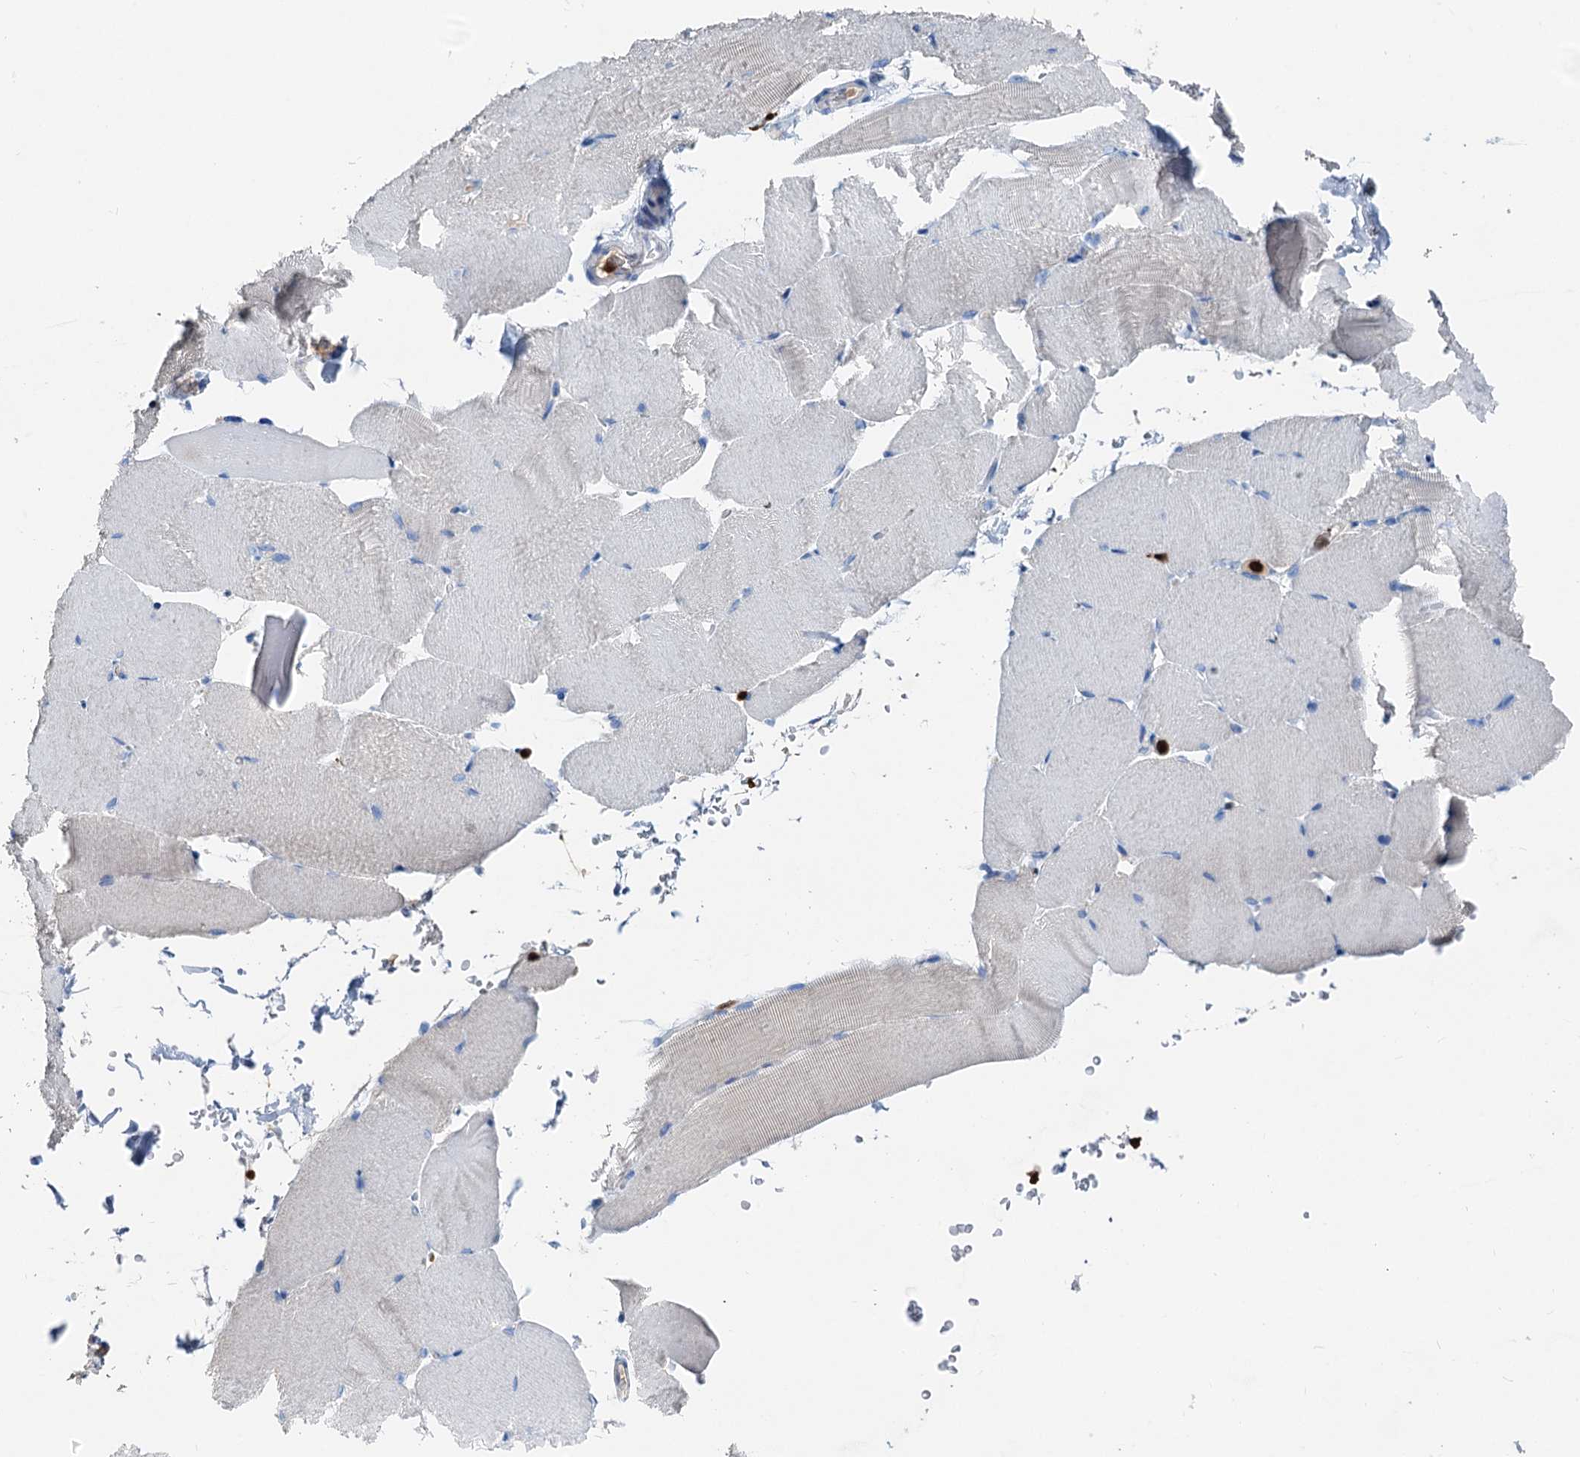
{"staining": {"intensity": "negative", "quantity": "none", "location": "none"}, "tissue": "skeletal muscle", "cell_type": "Myocytes", "image_type": "normal", "snomed": [{"axis": "morphology", "description": "Normal tissue, NOS"}, {"axis": "topography", "description": "Skeletal muscle"}, {"axis": "topography", "description": "Parathyroid gland"}], "caption": "Benign skeletal muscle was stained to show a protein in brown. There is no significant staining in myocytes. (Immunohistochemistry (ihc), brightfield microscopy, high magnification).", "gene": "OTOA", "patient": {"sex": "female", "age": 37}}